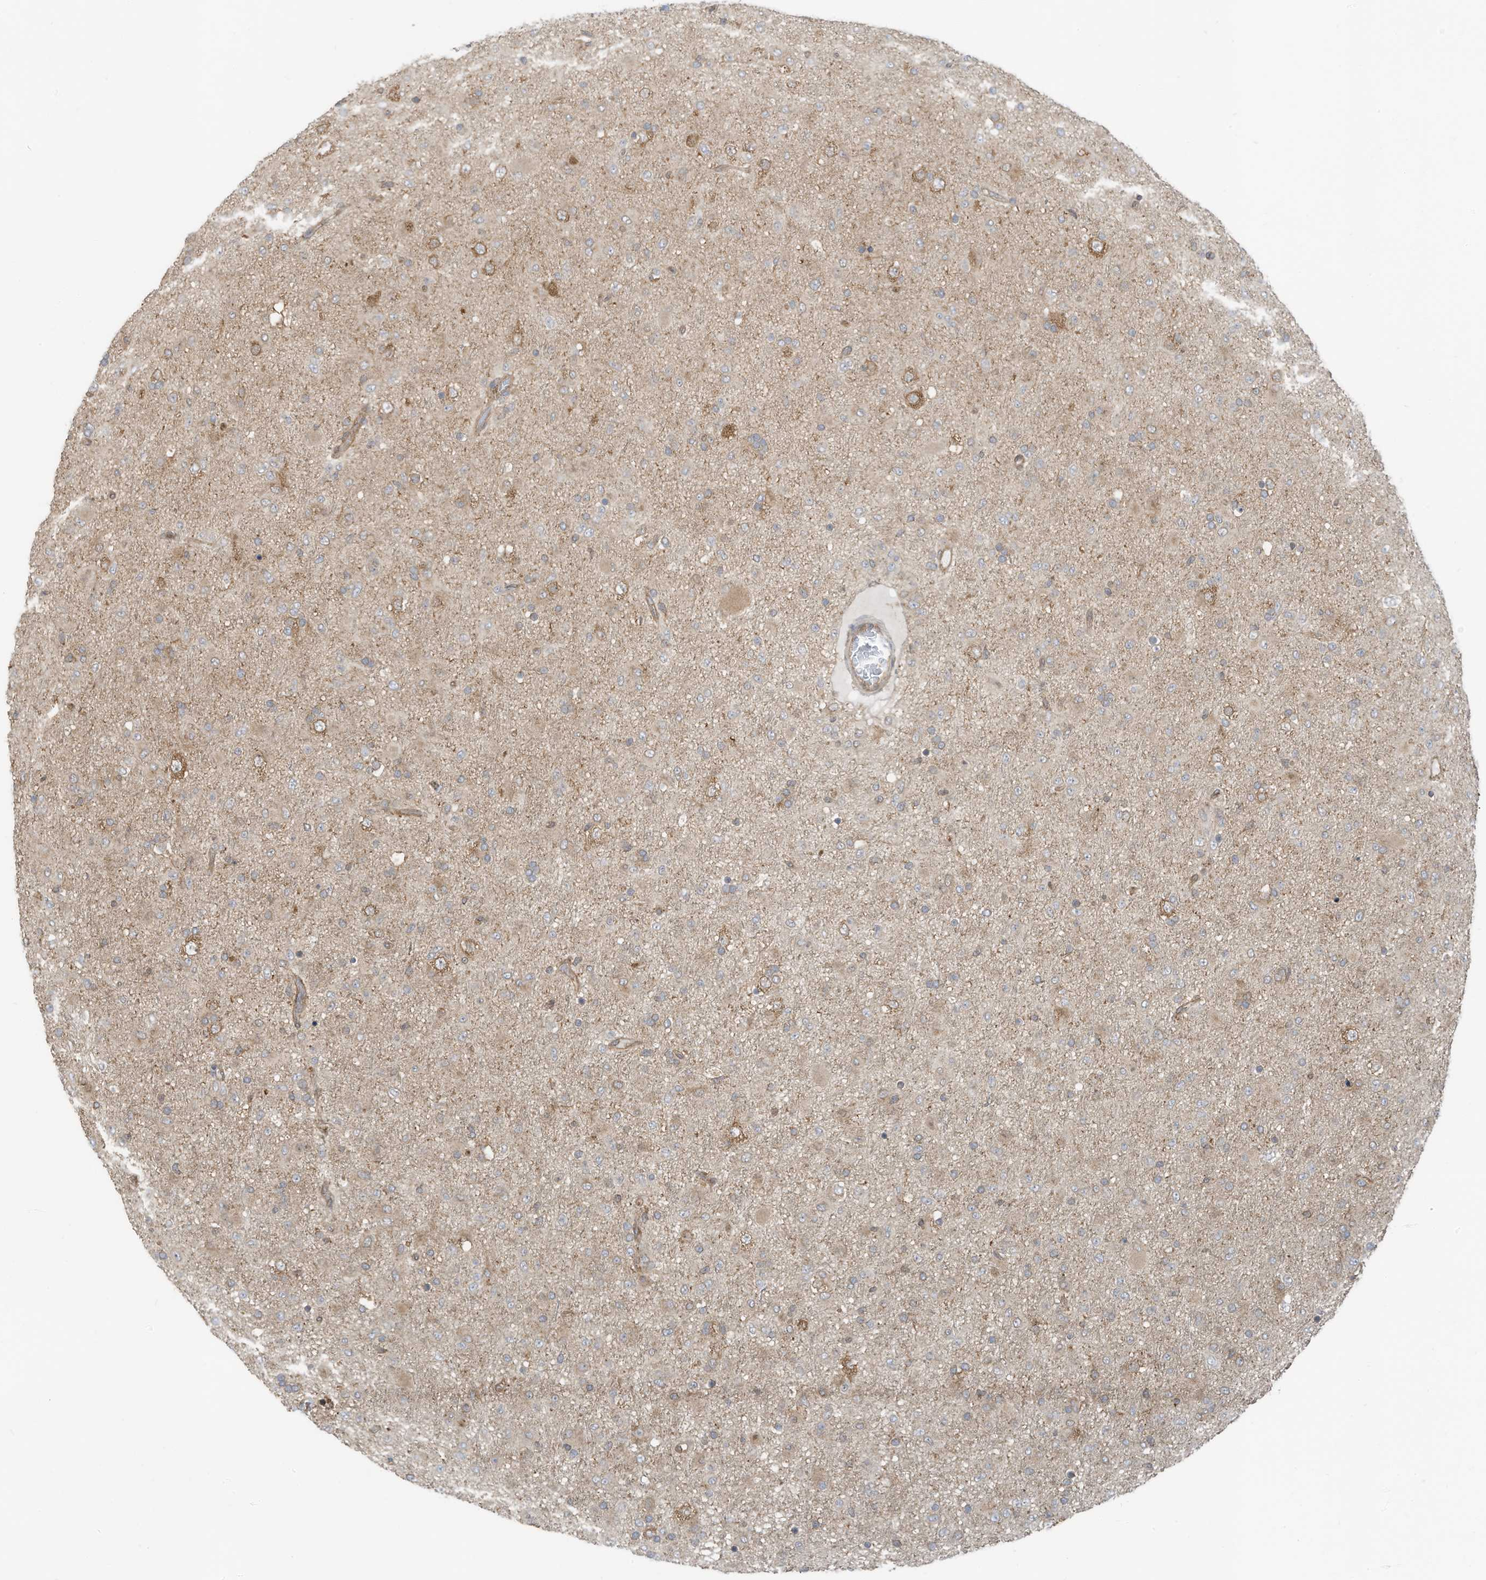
{"staining": {"intensity": "weak", "quantity": "<25%", "location": "cytoplasmic/membranous"}, "tissue": "glioma", "cell_type": "Tumor cells", "image_type": "cancer", "snomed": [{"axis": "morphology", "description": "Glioma, malignant, Low grade"}, {"axis": "topography", "description": "Brain"}], "caption": "Immunohistochemistry photomicrograph of malignant glioma (low-grade) stained for a protein (brown), which shows no positivity in tumor cells.", "gene": "USE1", "patient": {"sex": "male", "age": 65}}